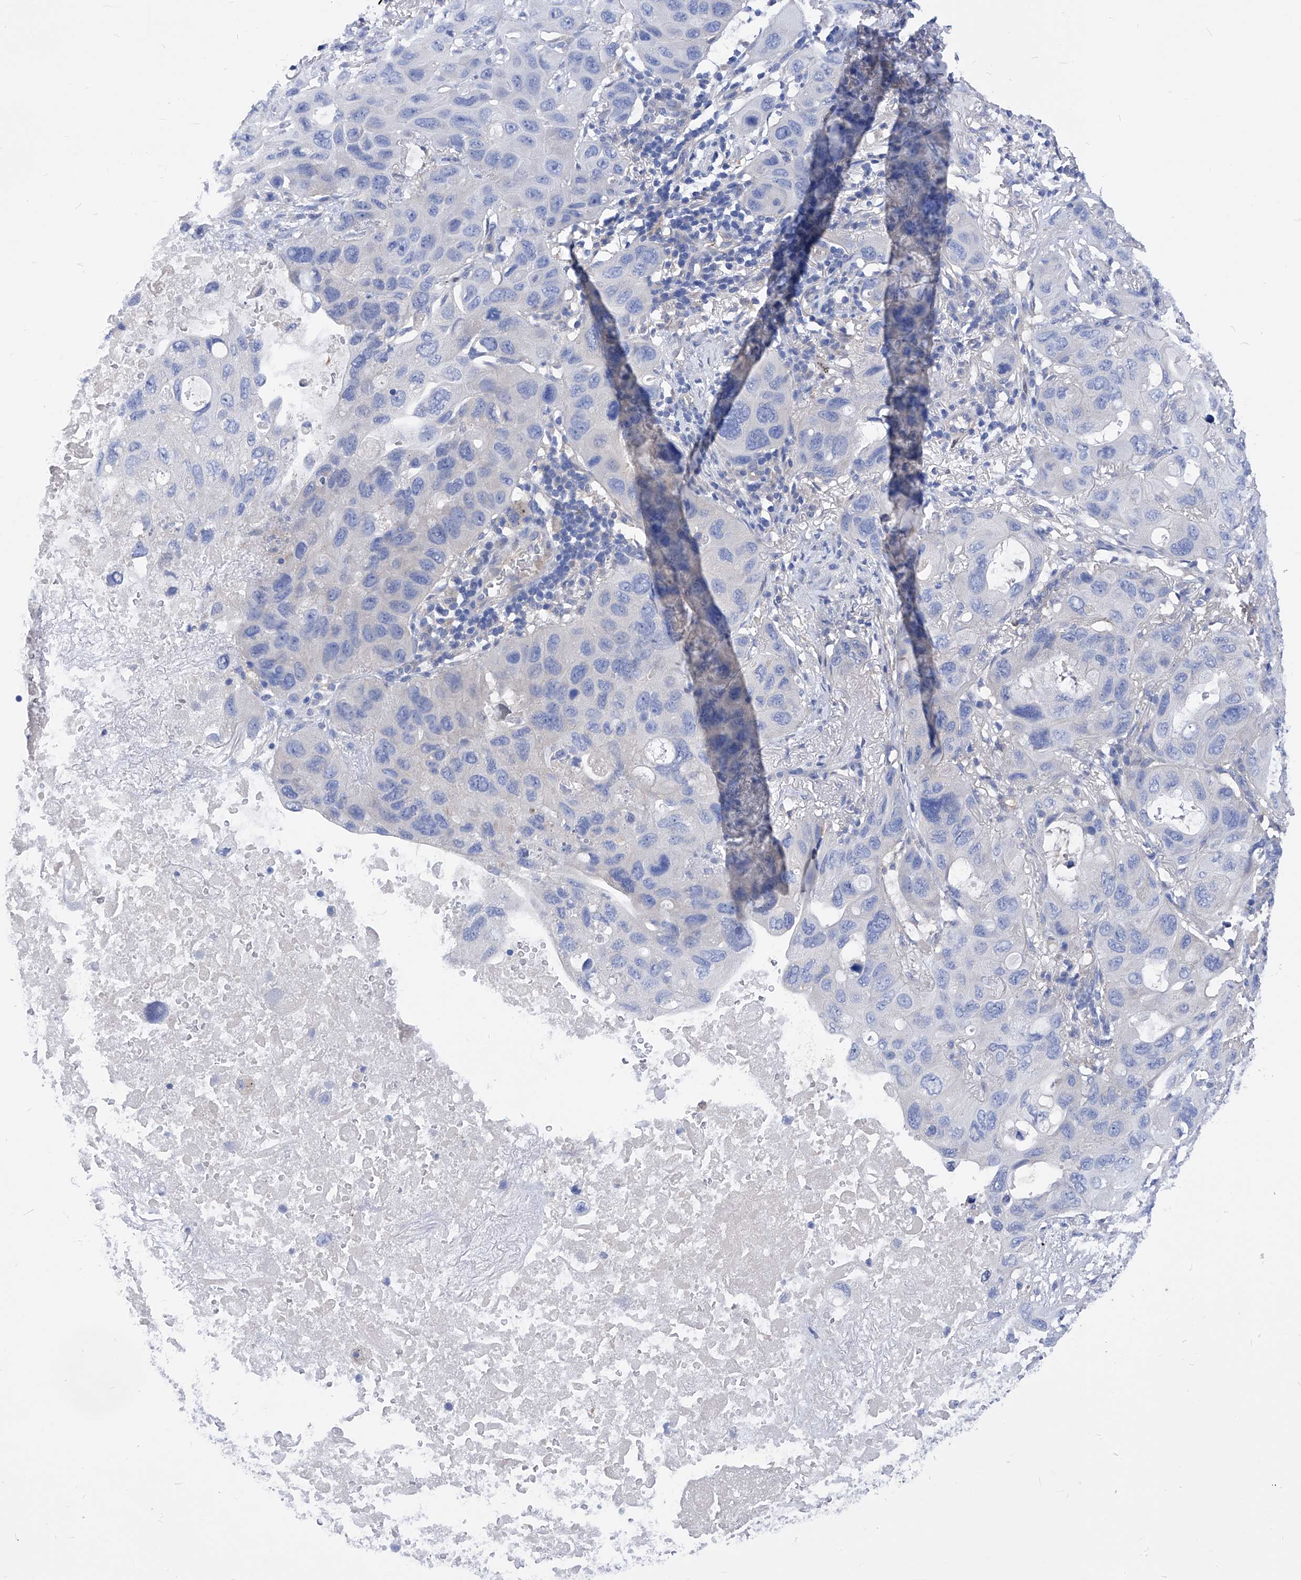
{"staining": {"intensity": "negative", "quantity": "none", "location": "none"}, "tissue": "lung cancer", "cell_type": "Tumor cells", "image_type": "cancer", "snomed": [{"axis": "morphology", "description": "Squamous cell carcinoma, NOS"}, {"axis": "topography", "description": "Lung"}], "caption": "DAB (3,3'-diaminobenzidine) immunohistochemical staining of human squamous cell carcinoma (lung) shows no significant expression in tumor cells.", "gene": "XPNPEP1", "patient": {"sex": "female", "age": 73}}